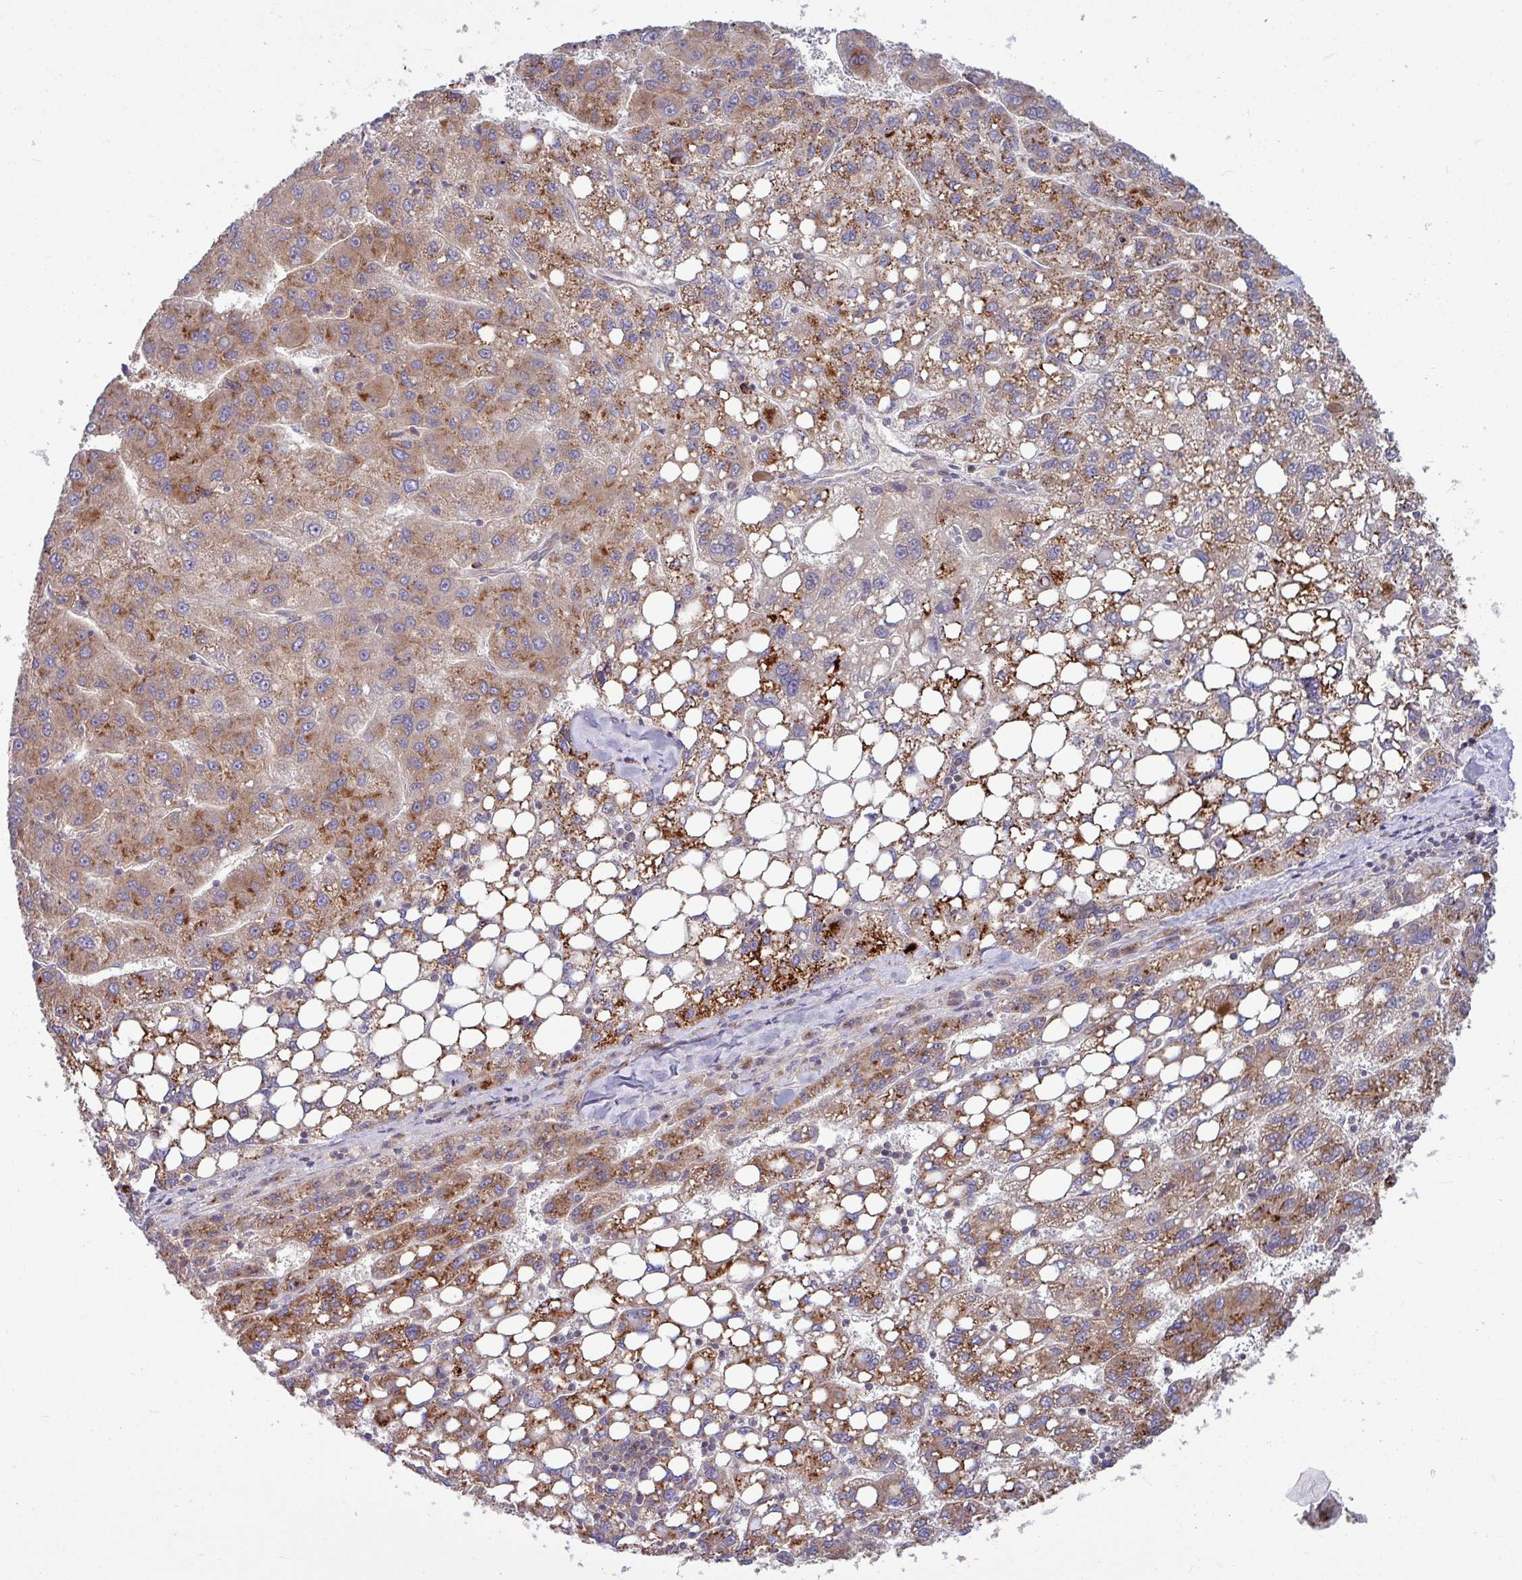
{"staining": {"intensity": "moderate", "quantity": ">75%", "location": "cytoplasmic/membranous"}, "tissue": "liver cancer", "cell_type": "Tumor cells", "image_type": "cancer", "snomed": [{"axis": "morphology", "description": "Carcinoma, Hepatocellular, NOS"}, {"axis": "topography", "description": "Liver"}], "caption": "This is a histology image of IHC staining of liver hepatocellular carcinoma, which shows moderate expression in the cytoplasmic/membranous of tumor cells.", "gene": "LSM12", "patient": {"sex": "female", "age": 82}}